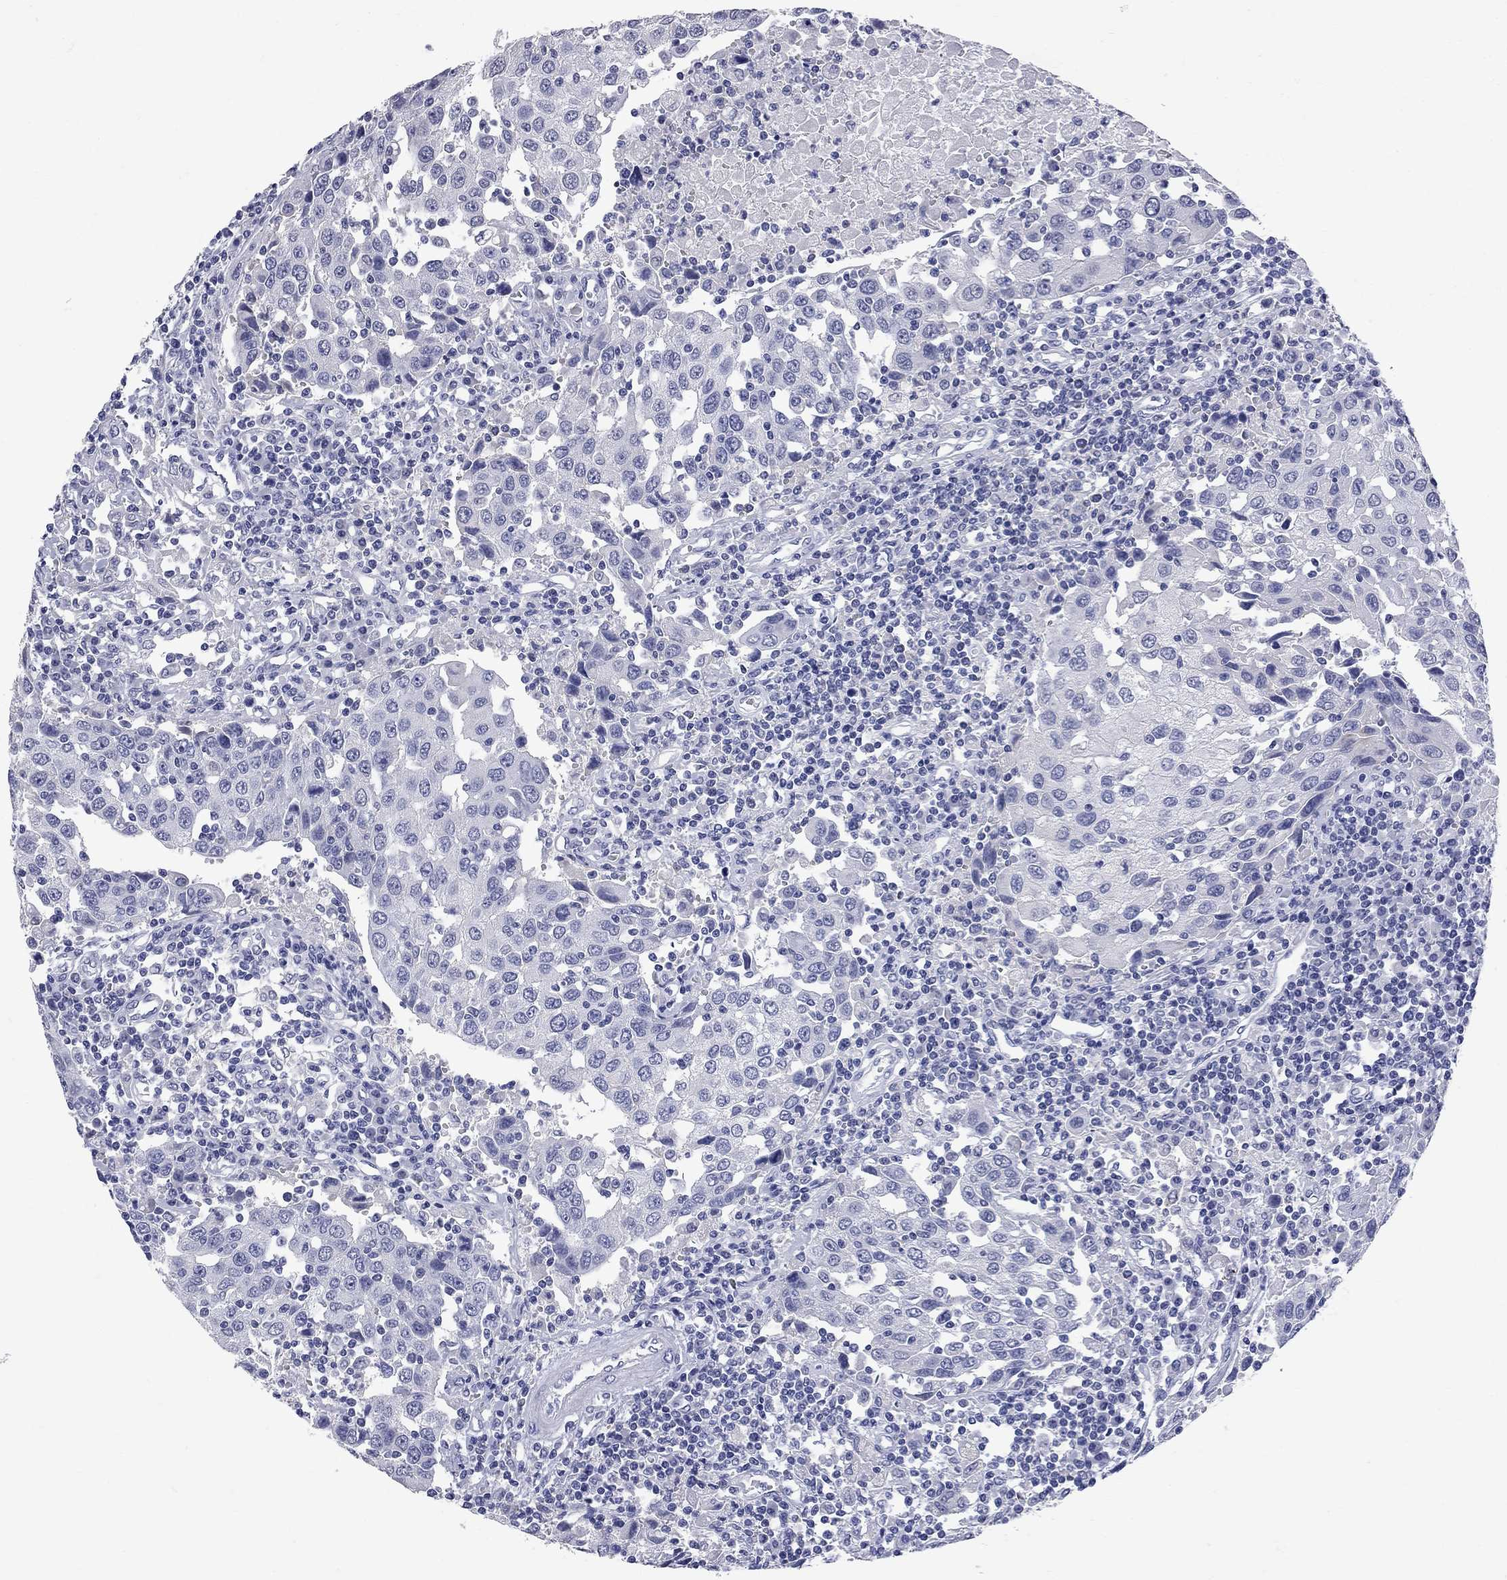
{"staining": {"intensity": "negative", "quantity": "none", "location": "none"}, "tissue": "urothelial cancer", "cell_type": "Tumor cells", "image_type": "cancer", "snomed": [{"axis": "morphology", "description": "Urothelial carcinoma, High grade"}, {"axis": "topography", "description": "Urinary bladder"}], "caption": "The histopathology image shows no significant staining in tumor cells of urothelial cancer.", "gene": "FAM221B", "patient": {"sex": "female", "age": 85}}